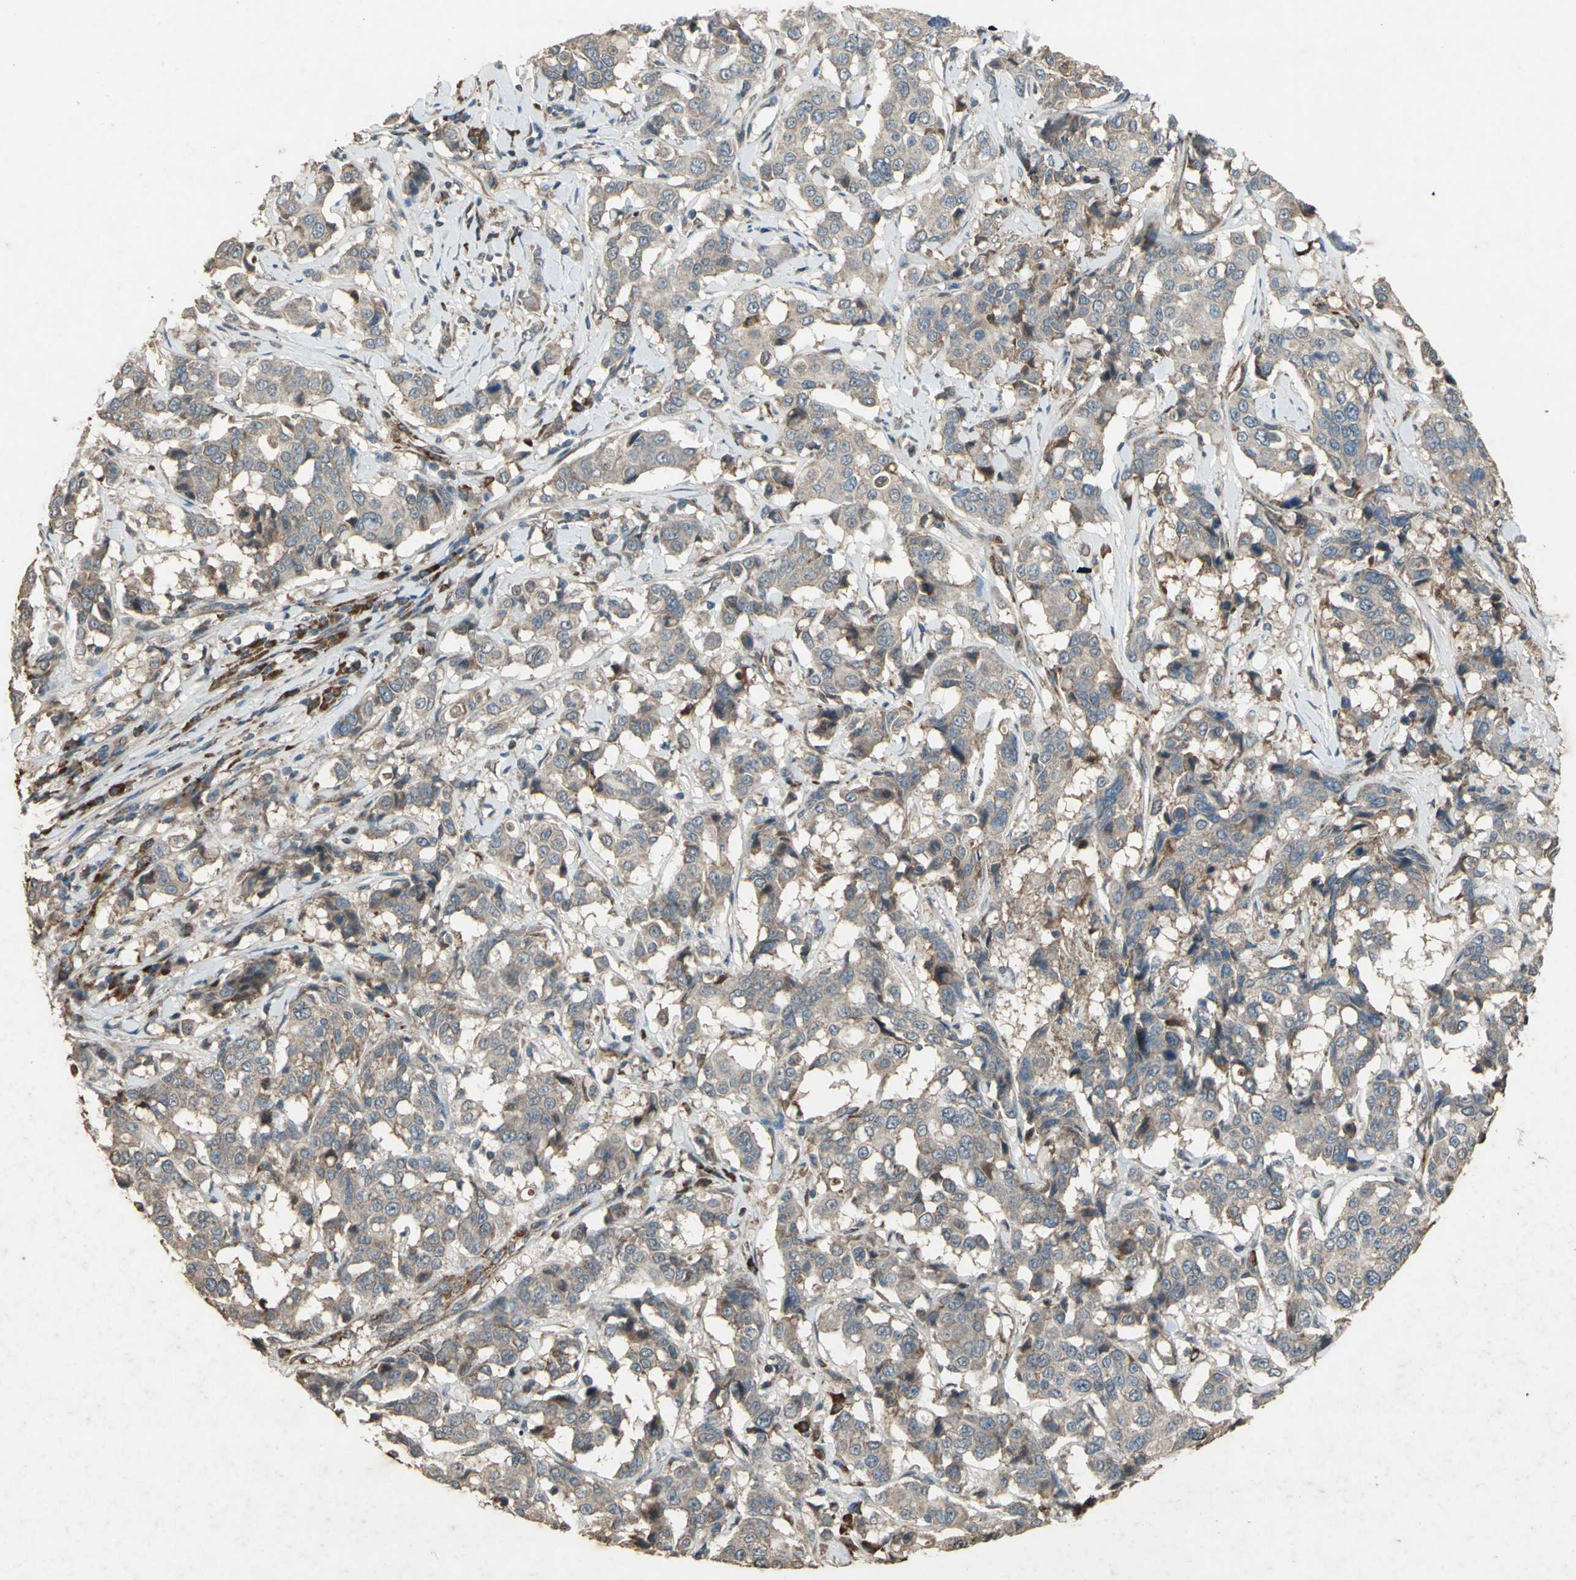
{"staining": {"intensity": "weak", "quantity": ">75%", "location": "cytoplasmic/membranous"}, "tissue": "breast cancer", "cell_type": "Tumor cells", "image_type": "cancer", "snomed": [{"axis": "morphology", "description": "Duct carcinoma"}, {"axis": "topography", "description": "Breast"}], "caption": "Breast cancer stained for a protein (brown) demonstrates weak cytoplasmic/membranous positive expression in about >75% of tumor cells.", "gene": "SEPTIN4", "patient": {"sex": "female", "age": 27}}